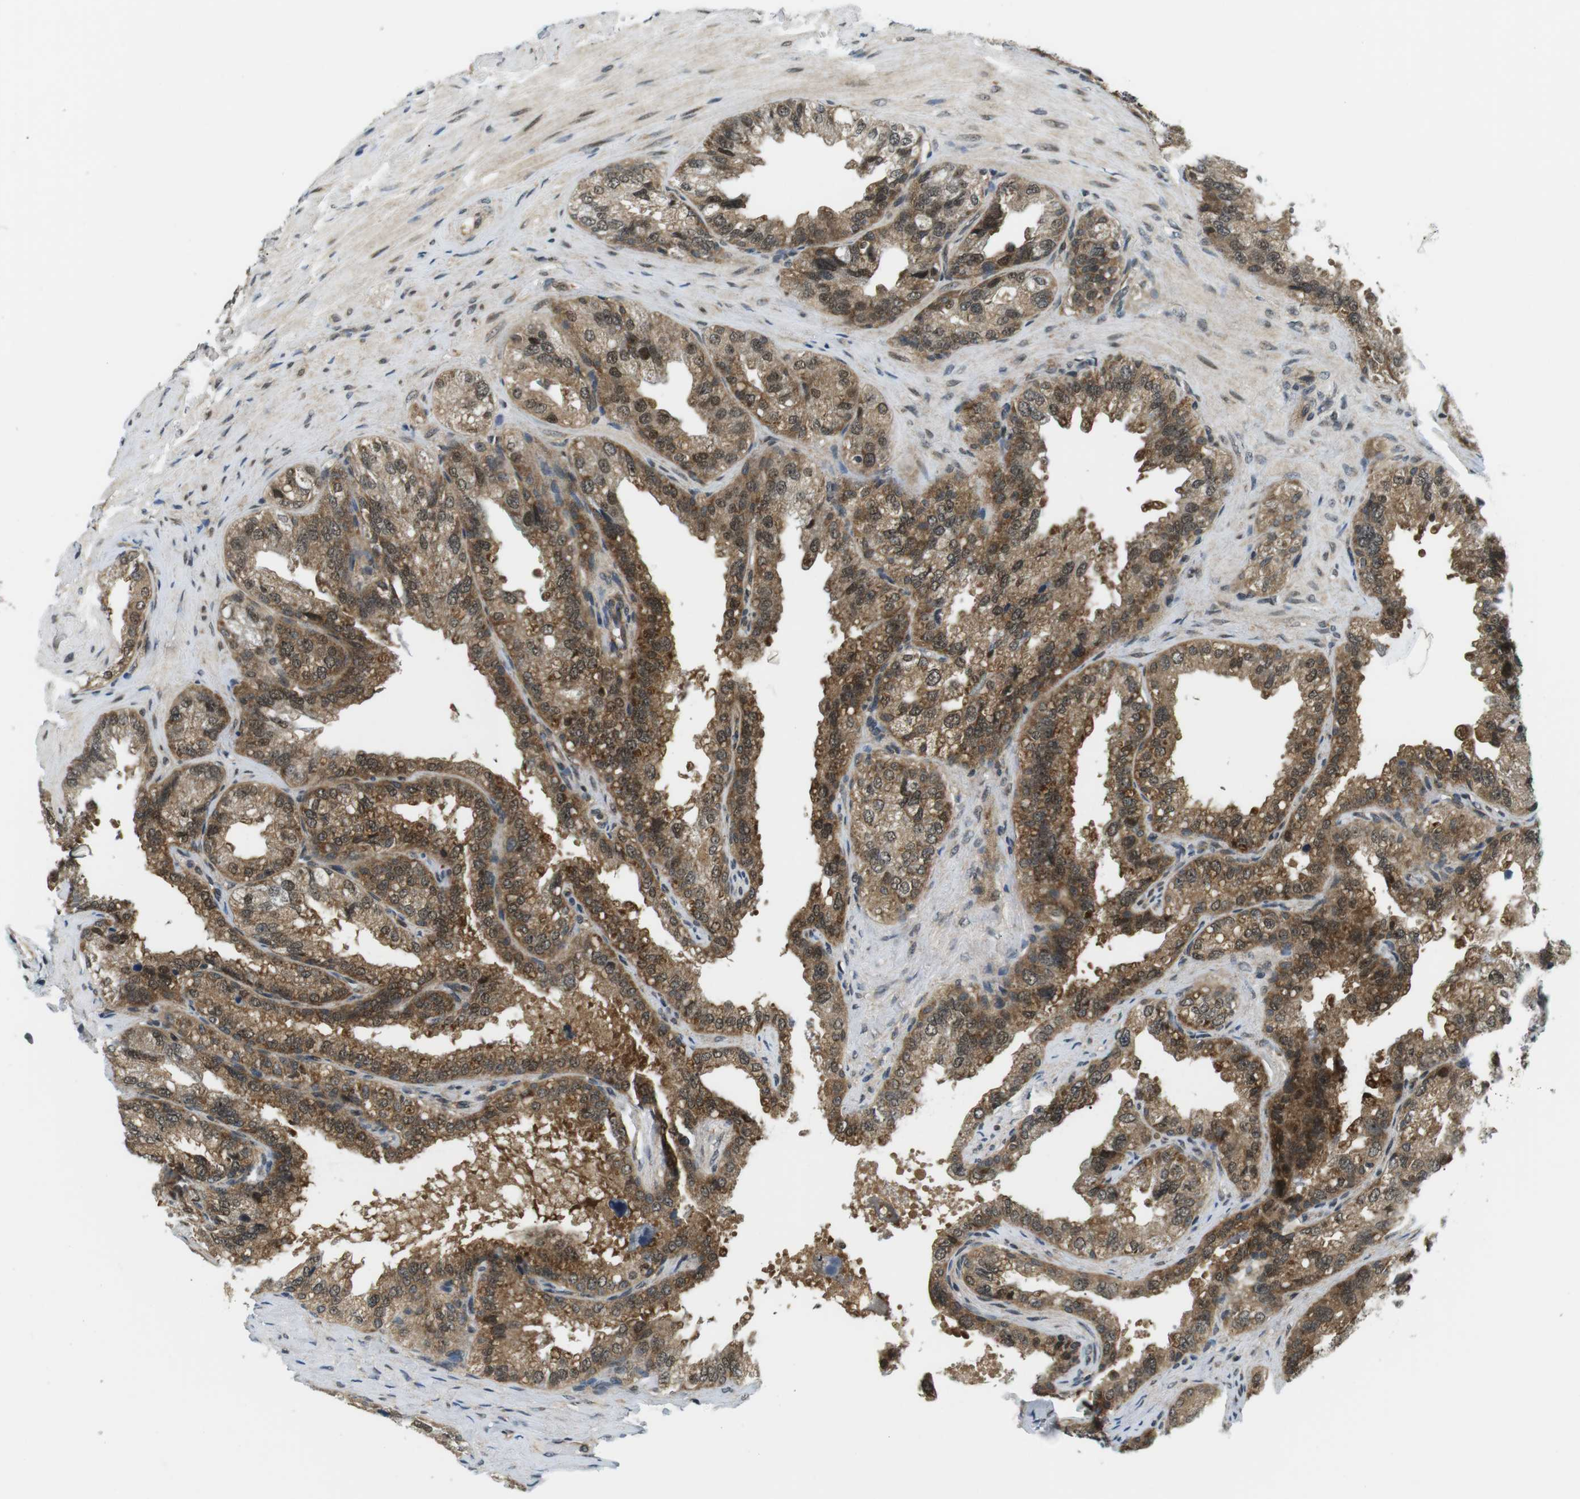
{"staining": {"intensity": "strong", "quantity": ">75%", "location": "cytoplasmic/membranous"}, "tissue": "seminal vesicle", "cell_type": "Glandular cells", "image_type": "normal", "snomed": [{"axis": "morphology", "description": "Normal tissue, NOS"}, {"axis": "topography", "description": "Seminal veicle"}], "caption": "Protein analysis of unremarkable seminal vesicle shows strong cytoplasmic/membranous staining in approximately >75% of glandular cells. (DAB IHC, brown staining for protein, blue staining for nuclei).", "gene": "CSNK2B", "patient": {"sex": "male", "age": 68}}